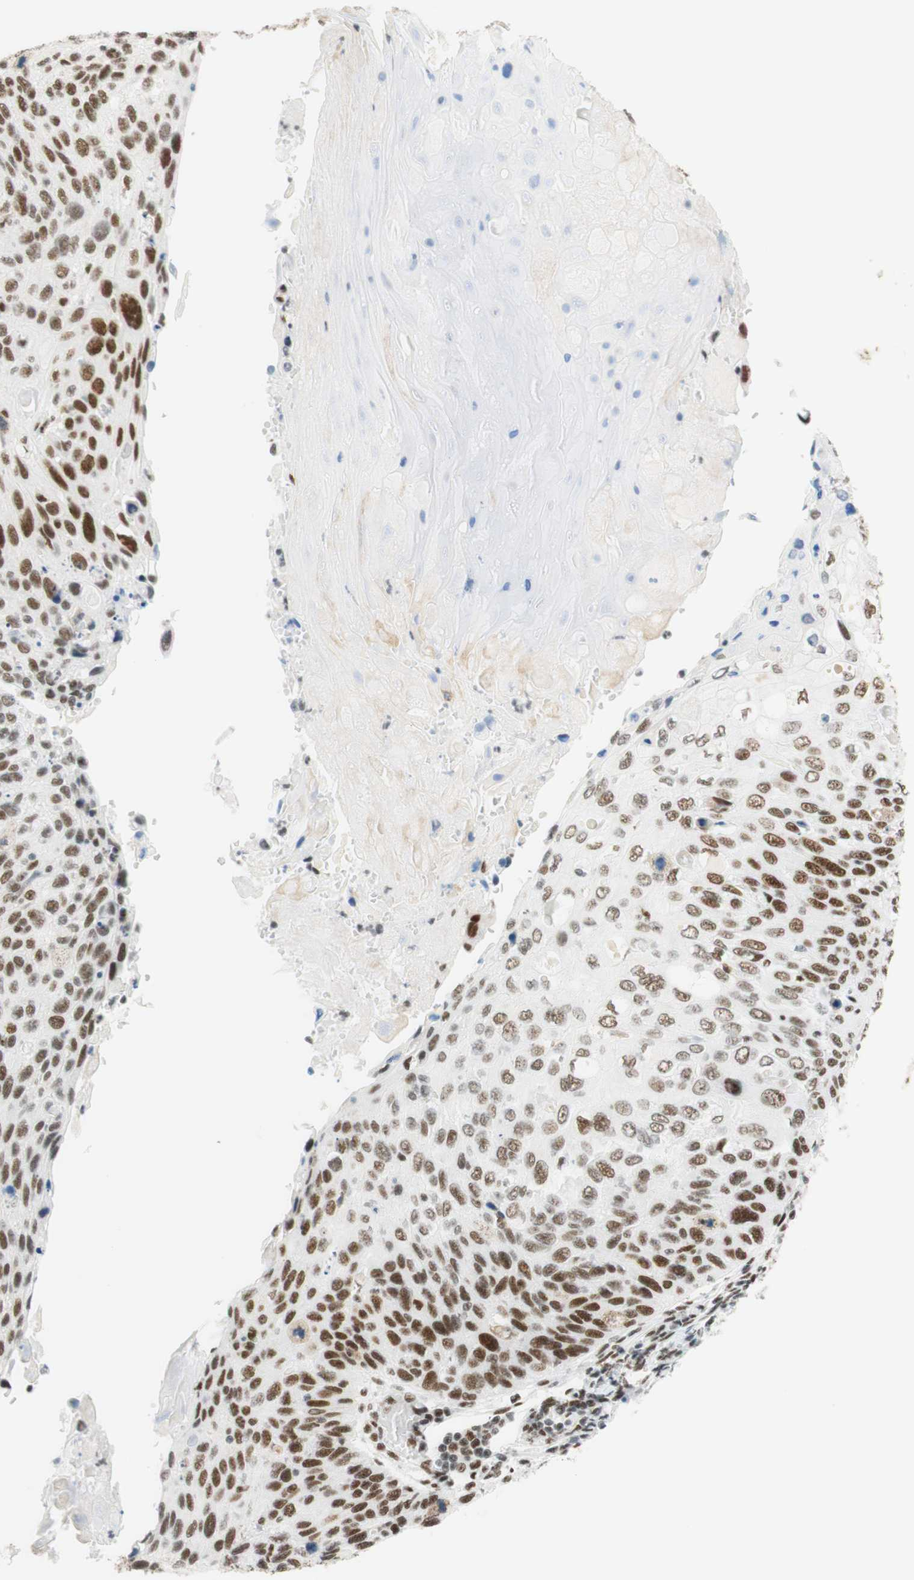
{"staining": {"intensity": "moderate", "quantity": "25%-75%", "location": "nuclear"}, "tissue": "cervical cancer", "cell_type": "Tumor cells", "image_type": "cancer", "snomed": [{"axis": "morphology", "description": "Squamous cell carcinoma, NOS"}, {"axis": "topography", "description": "Cervix"}], "caption": "Immunohistochemical staining of cervical cancer (squamous cell carcinoma) displays medium levels of moderate nuclear protein staining in about 25%-75% of tumor cells. (Brightfield microscopy of DAB IHC at high magnification).", "gene": "RNF20", "patient": {"sex": "female", "age": 70}}